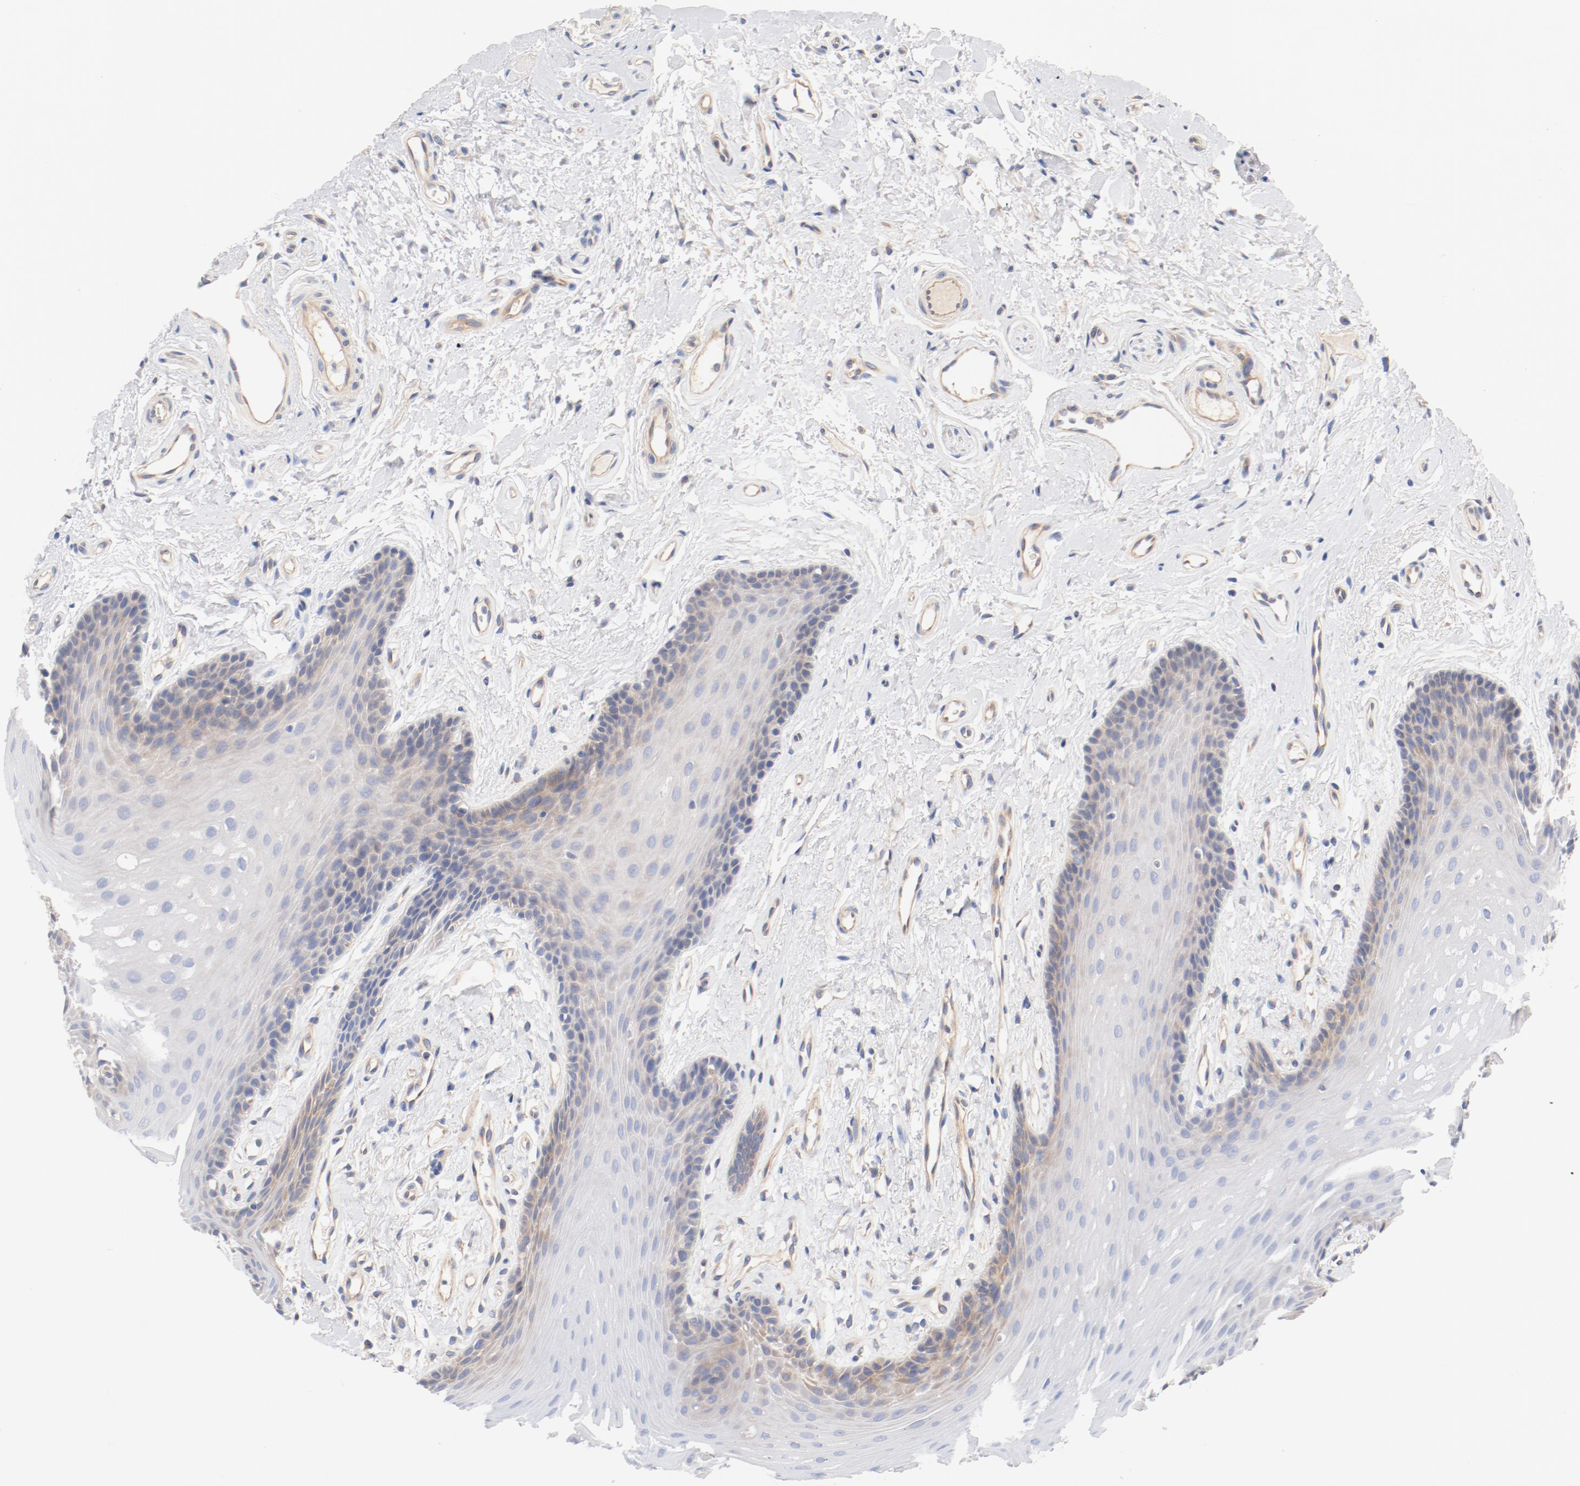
{"staining": {"intensity": "moderate", "quantity": "<25%", "location": "cytoplasmic/membranous"}, "tissue": "oral mucosa", "cell_type": "Squamous epithelial cells", "image_type": "normal", "snomed": [{"axis": "morphology", "description": "Normal tissue, NOS"}, {"axis": "topography", "description": "Oral tissue"}], "caption": "Immunohistochemical staining of benign oral mucosa shows low levels of moderate cytoplasmic/membranous staining in about <25% of squamous epithelial cells. (DAB = brown stain, brightfield microscopy at high magnification).", "gene": "DYNC1H1", "patient": {"sex": "male", "age": 62}}